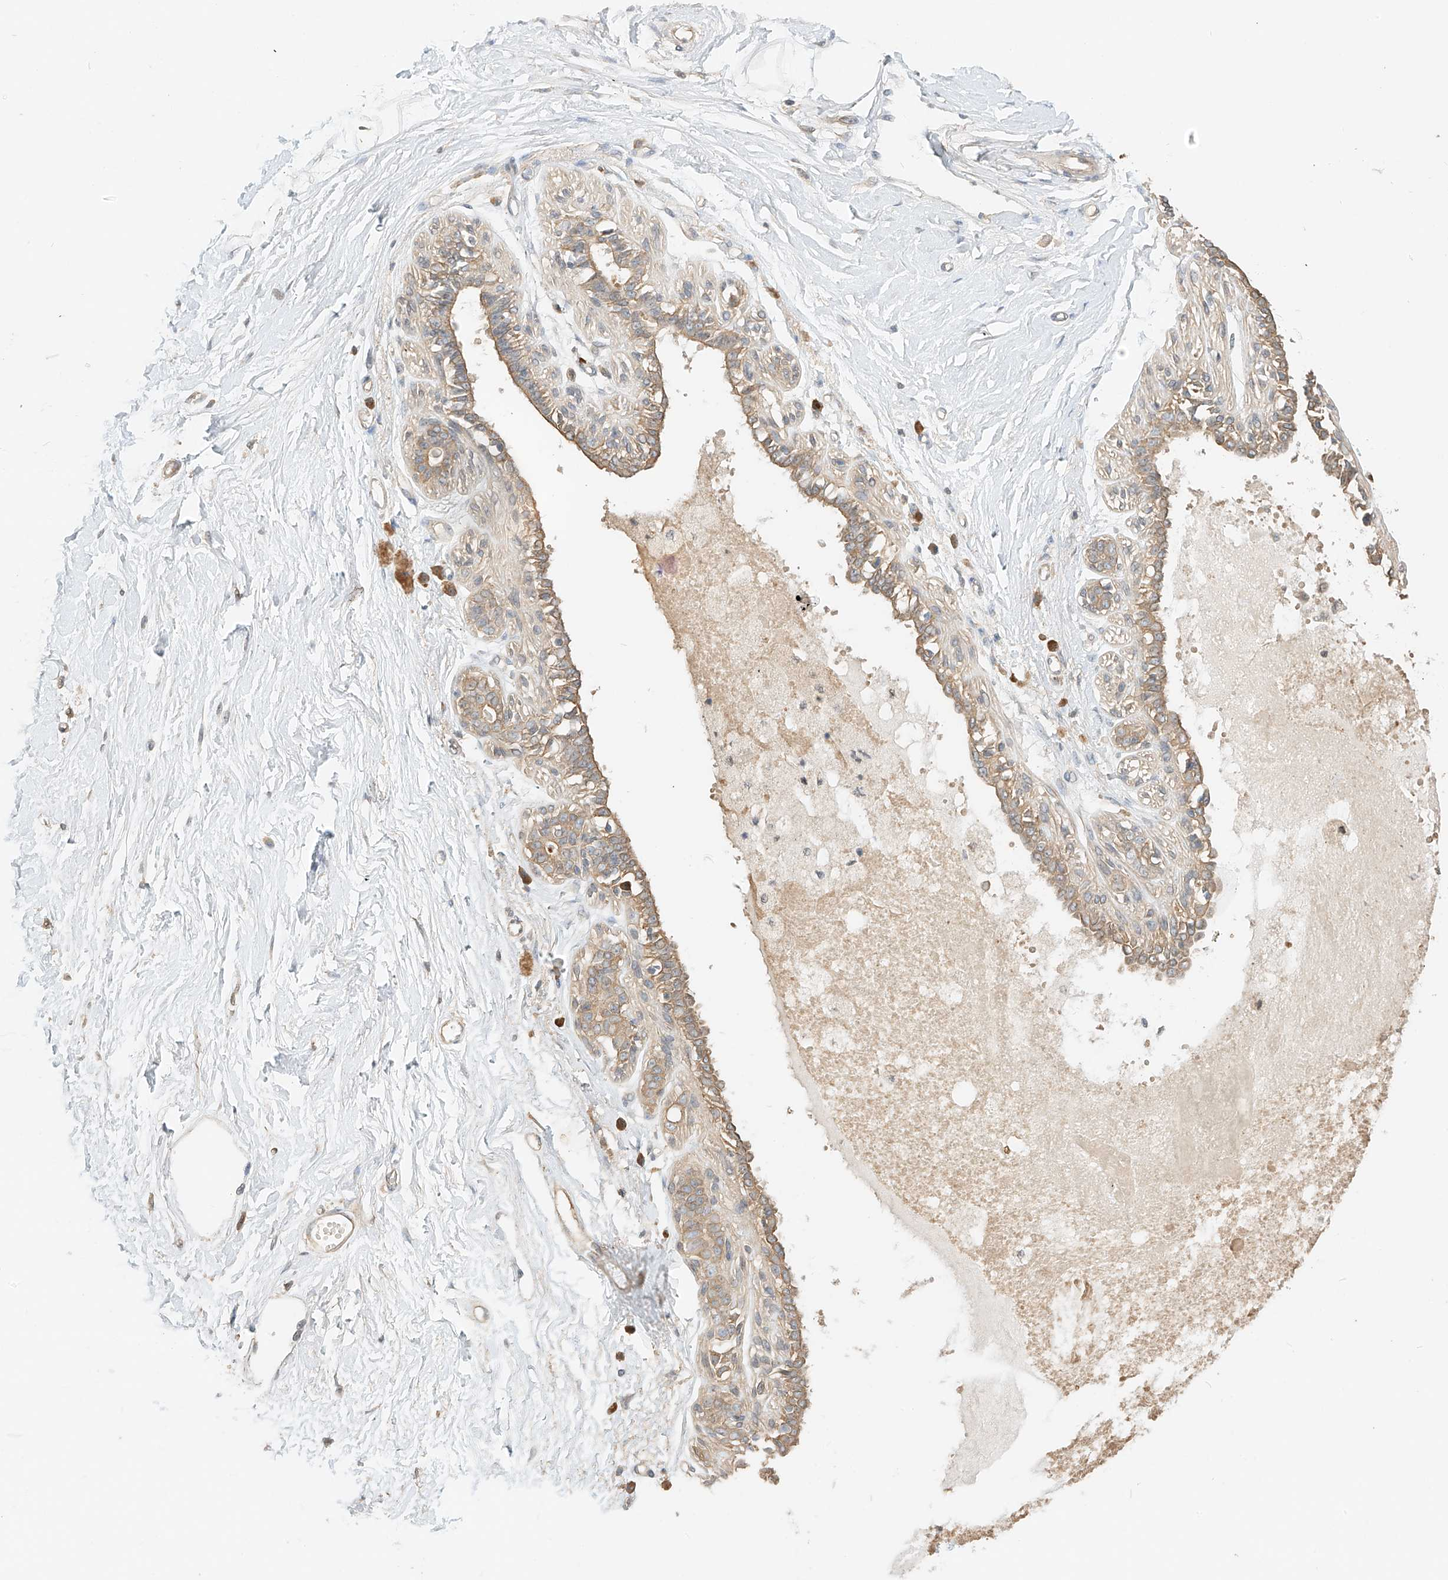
{"staining": {"intensity": "negative", "quantity": "none", "location": "none"}, "tissue": "breast", "cell_type": "Adipocytes", "image_type": "normal", "snomed": [{"axis": "morphology", "description": "Normal tissue, NOS"}, {"axis": "topography", "description": "Breast"}], "caption": "This is a histopathology image of IHC staining of unremarkable breast, which shows no staining in adipocytes. (DAB (3,3'-diaminobenzidine) immunohistochemistry (IHC) with hematoxylin counter stain).", "gene": "OFD1", "patient": {"sex": "female", "age": 45}}